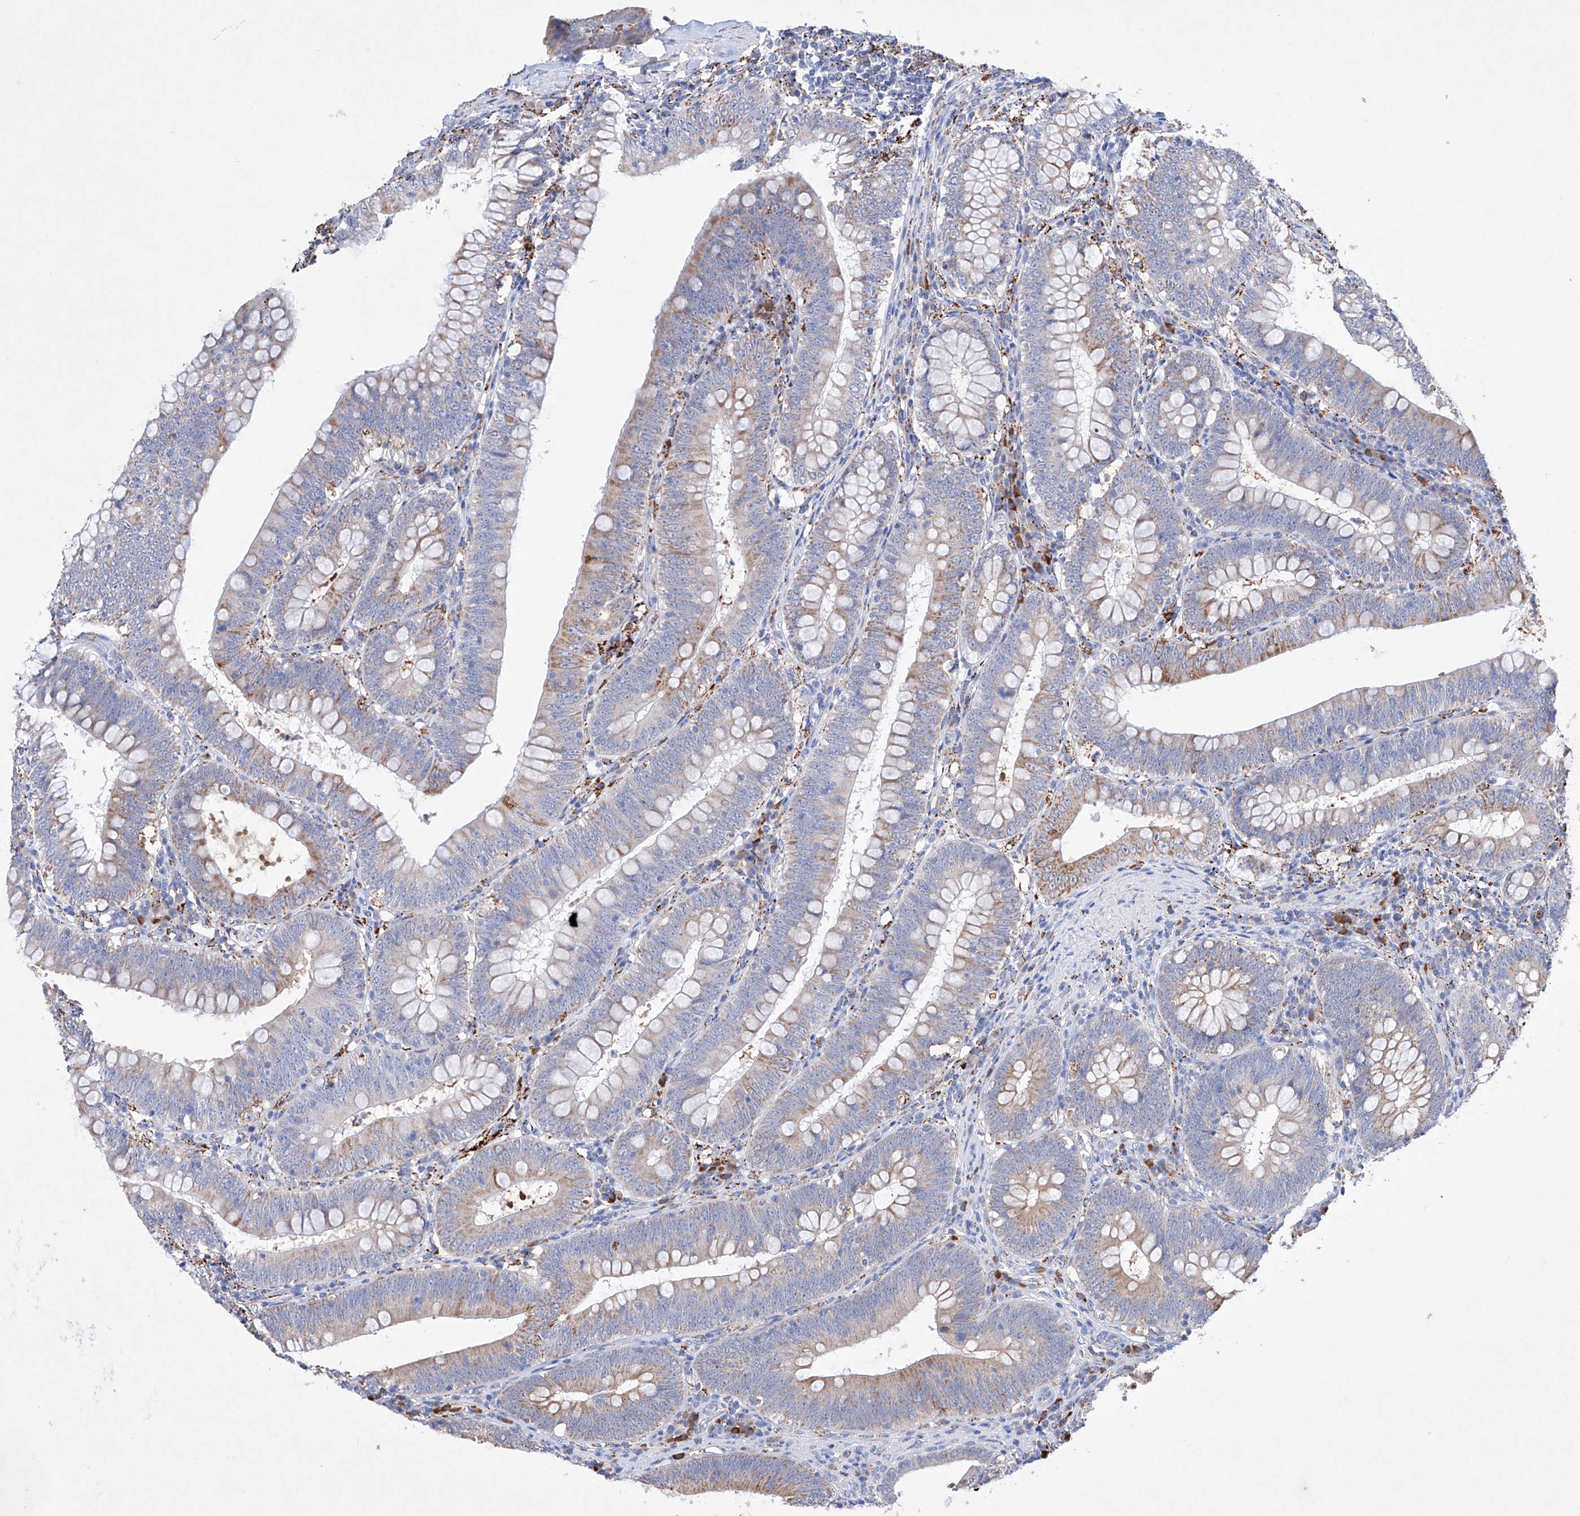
{"staining": {"intensity": "weak", "quantity": "25%-75%", "location": "cytoplasmic/membranous"}, "tissue": "colorectal cancer", "cell_type": "Tumor cells", "image_type": "cancer", "snomed": [{"axis": "morphology", "description": "Normal tissue, NOS"}, {"axis": "topography", "description": "Colon"}], "caption": "Immunohistochemical staining of colorectal cancer reveals low levels of weak cytoplasmic/membranous positivity in approximately 25%-75% of tumor cells.", "gene": "NRROS", "patient": {"sex": "female", "age": 82}}